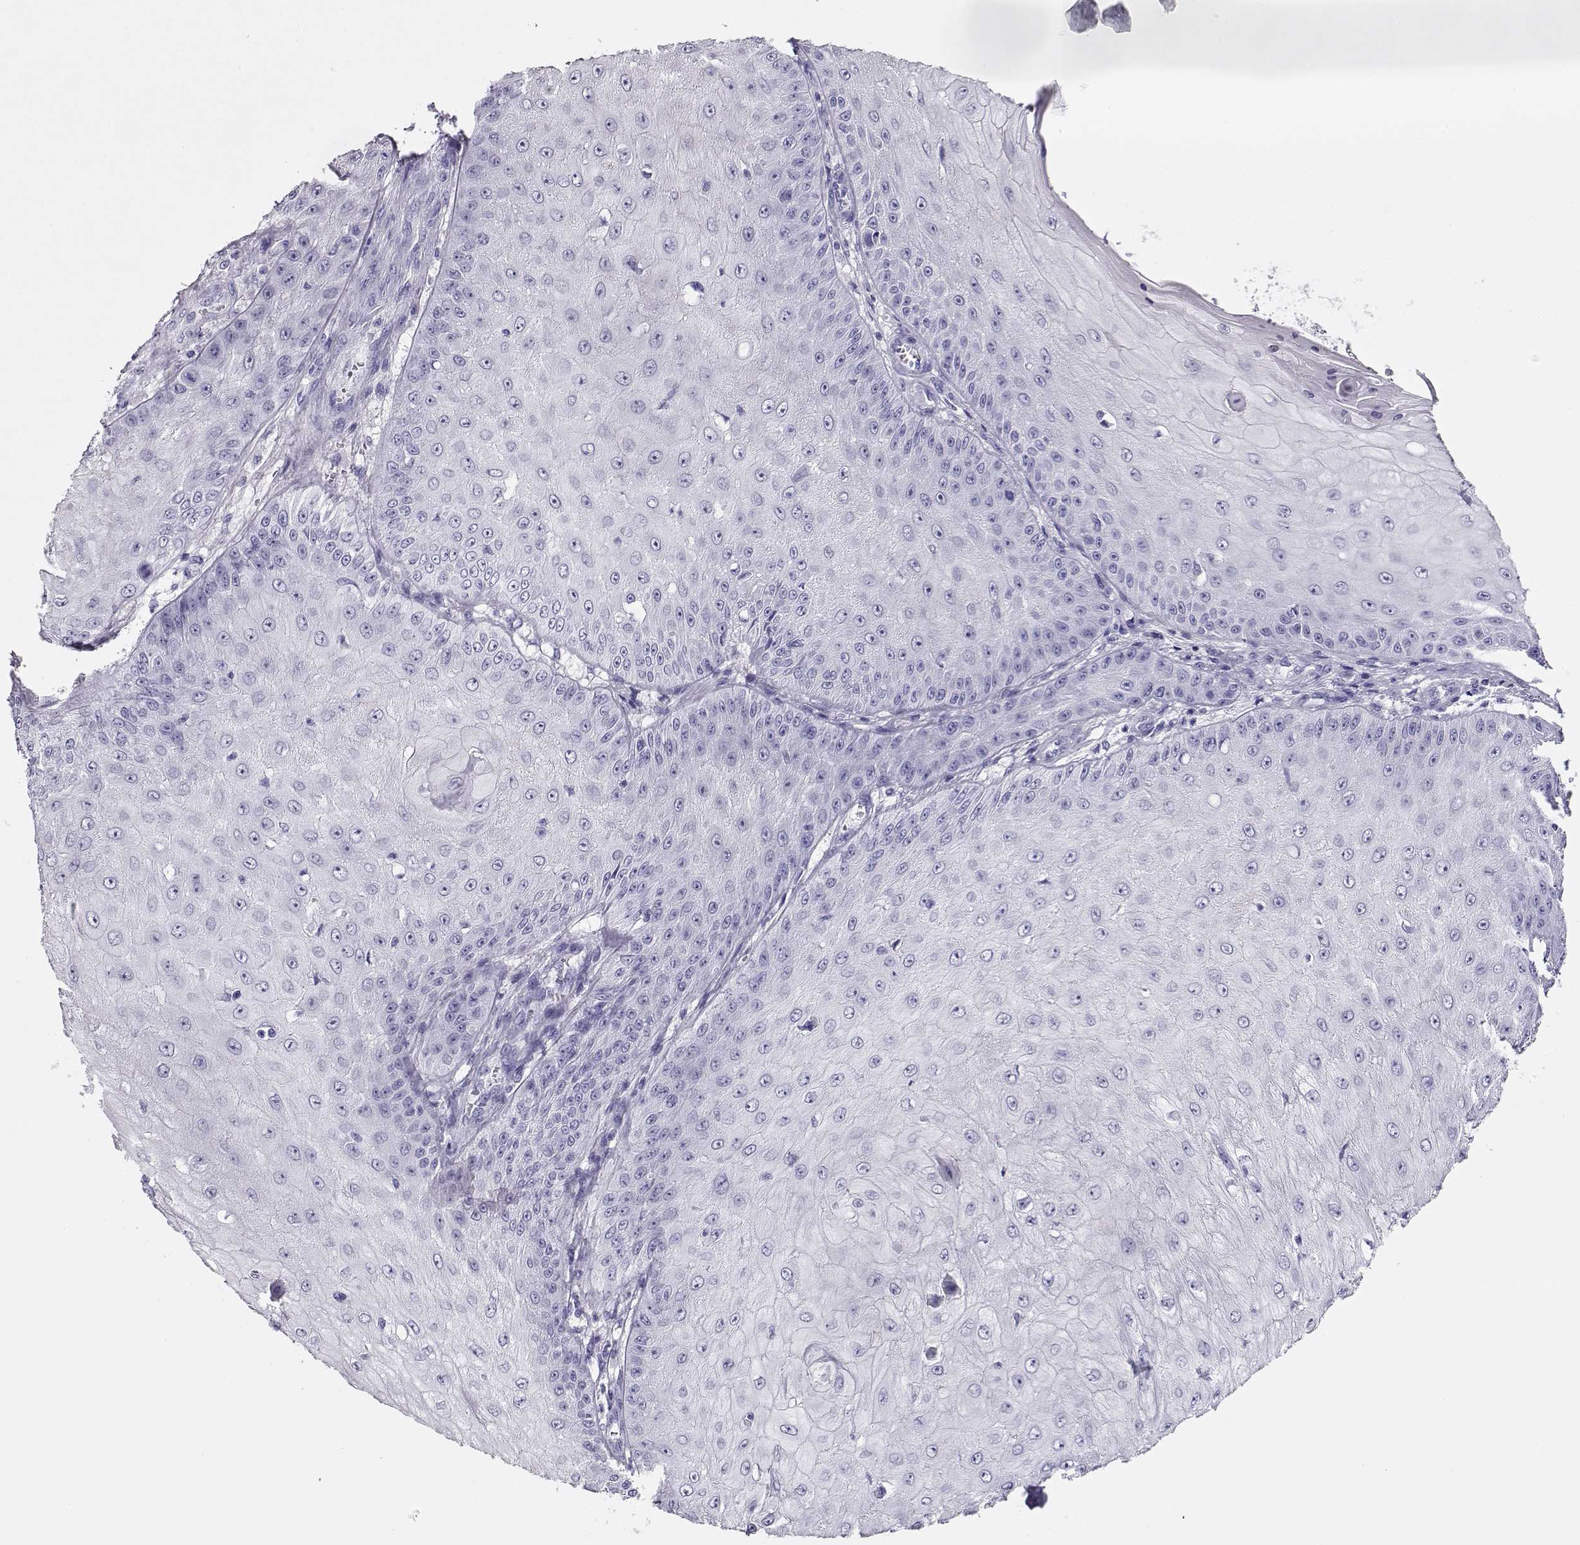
{"staining": {"intensity": "negative", "quantity": "none", "location": "none"}, "tissue": "skin cancer", "cell_type": "Tumor cells", "image_type": "cancer", "snomed": [{"axis": "morphology", "description": "Squamous cell carcinoma, NOS"}, {"axis": "topography", "description": "Skin"}], "caption": "Immunohistochemistry (IHC) of skin squamous cell carcinoma demonstrates no expression in tumor cells.", "gene": "CRX", "patient": {"sex": "male", "age": 70}}